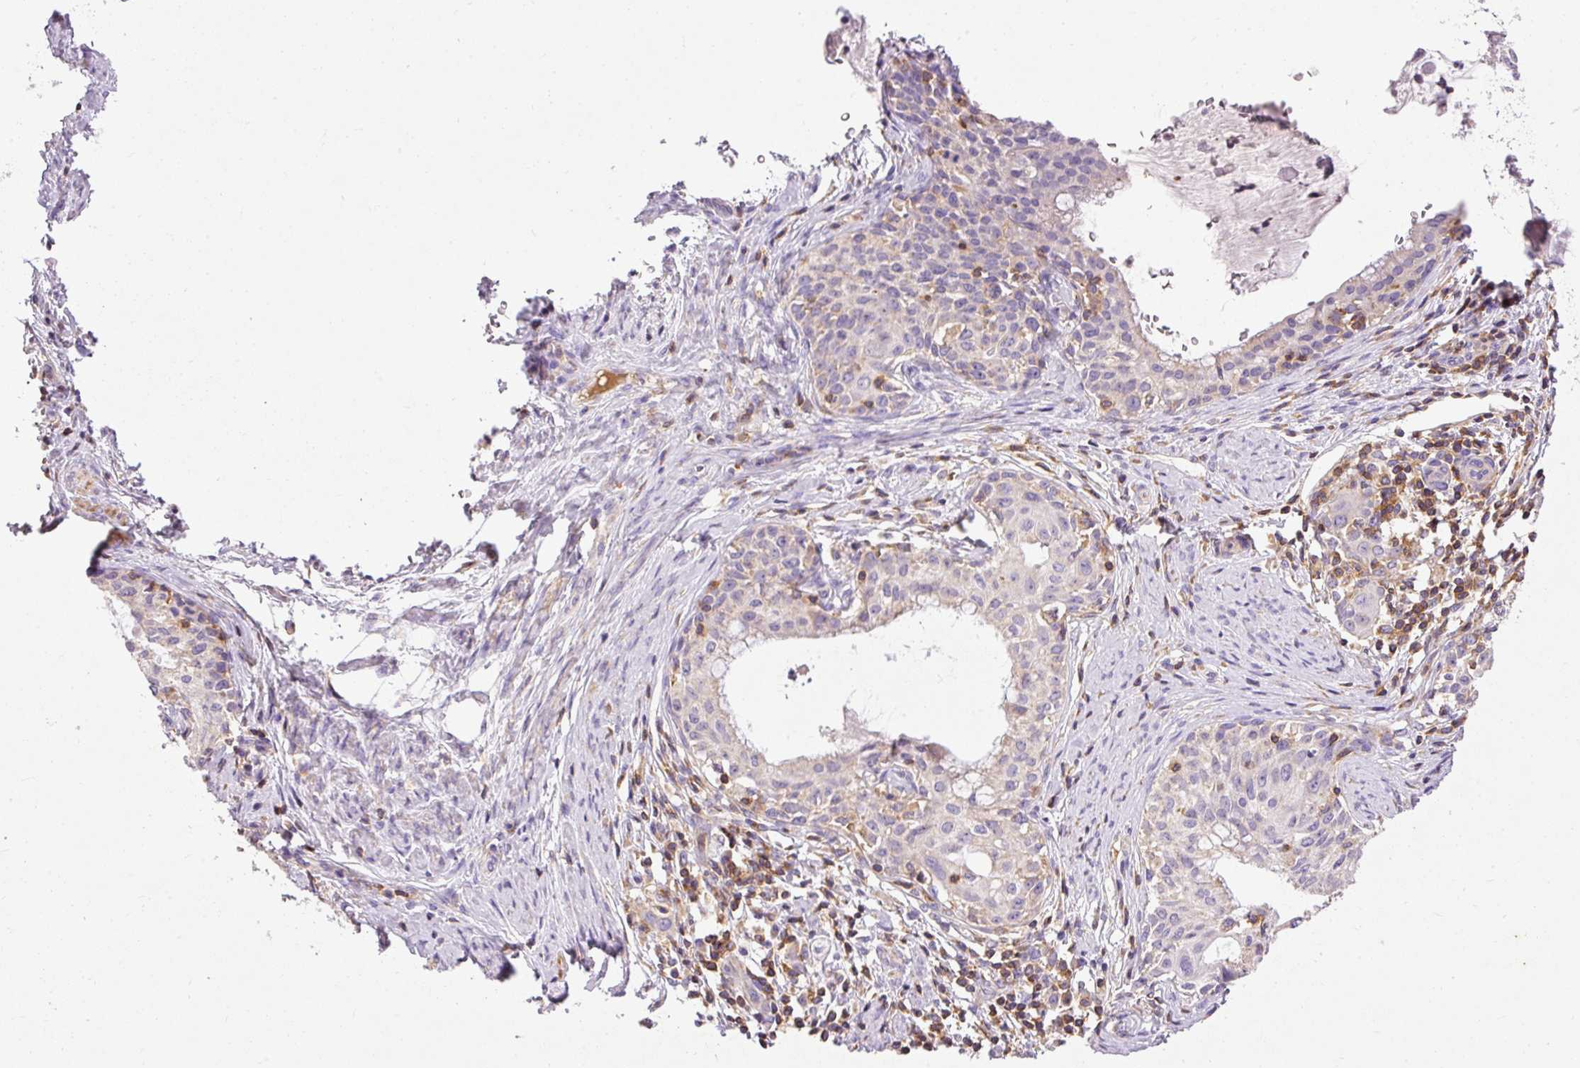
{"staining": {"intensity": "negative", "quantity": "none", "location": "none"}, "tissue": "cervical cancer", "cell_type": "Tumor cells", "image_type": "cancer", "snomed": [{"axis": "morphology", "description": "Squamous cell carcinoma, NOS"}, {"axis": "morphology", "description": "Adenocarcinoma, NOS"}, {"axis": "topography", "description": "Cervix"}], "caption": "This is an IHC micrograph of cervical cancer (squamous cell carcinoma). There is no positivity in tumor cells.", "gene": "IMMT", "patient": {"sex": "female", "age": 52}}